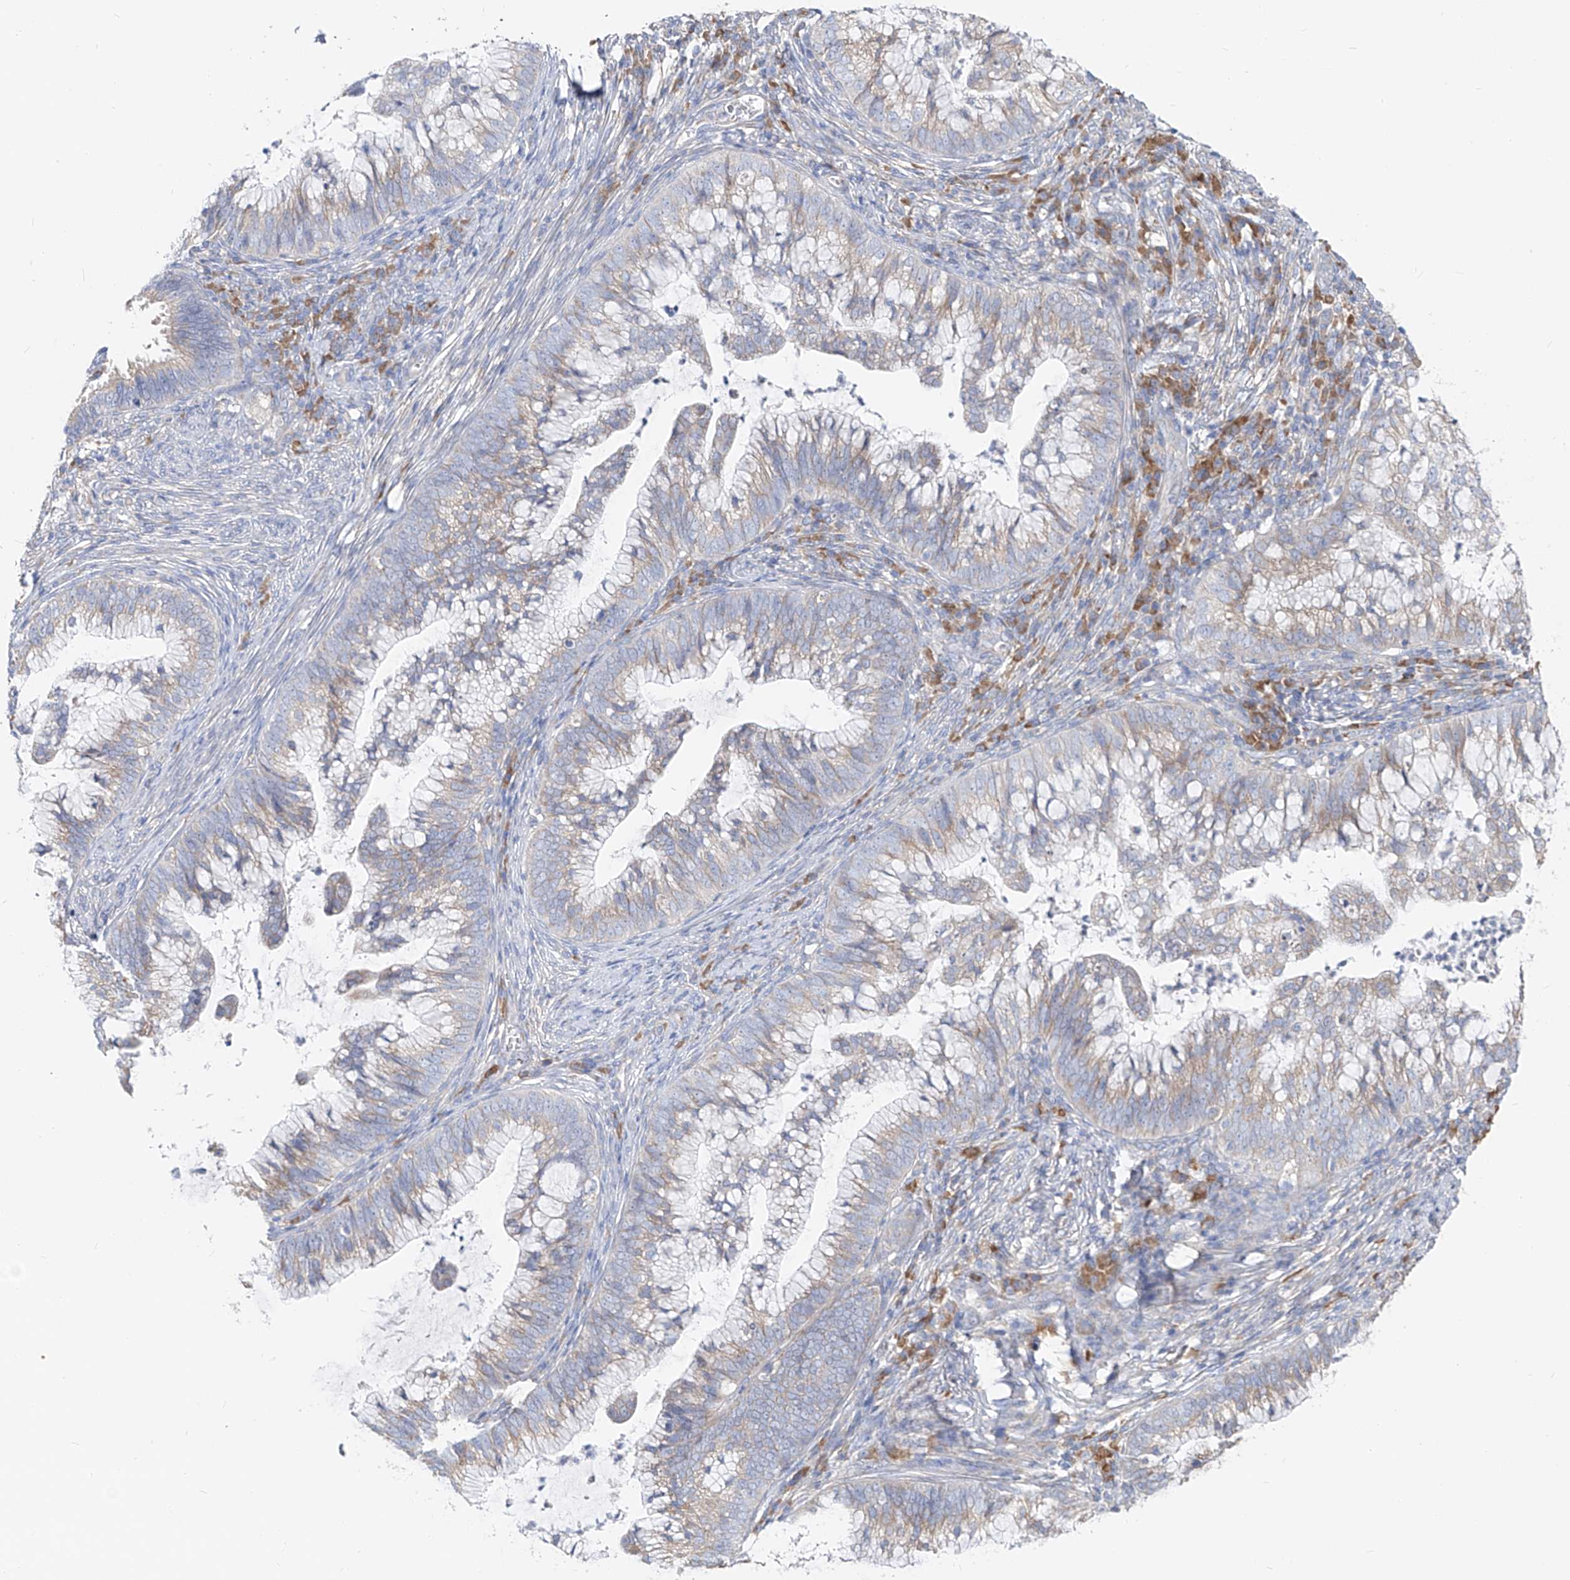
{"staining": {"intensity": "weak", "quantity": "25%-75%", "location": "cytoplasmic/membranous"}, "tissue": "cervical cancer", "cell_type": "Tumor cells", "image_type": "cancer", "snomed": [{"axis": "morphology", "description": "Adenocarcinoma, NOS"}, {"axis": "topography", "description": "Cervix"}], "caption": "Protein expression analysis of human cervical adenocarcinoma reveals weak cytoplasmic/membranous positivity in approximately 25%-75% of tumor cells. The staining was performed using DAB to visualize the protein expression in brown, while the nuclei were stained in blue with hematoxylin (Magnification: 20x).", "gene": "UFL1", "patient": {"sex": "female", "age": 36}}